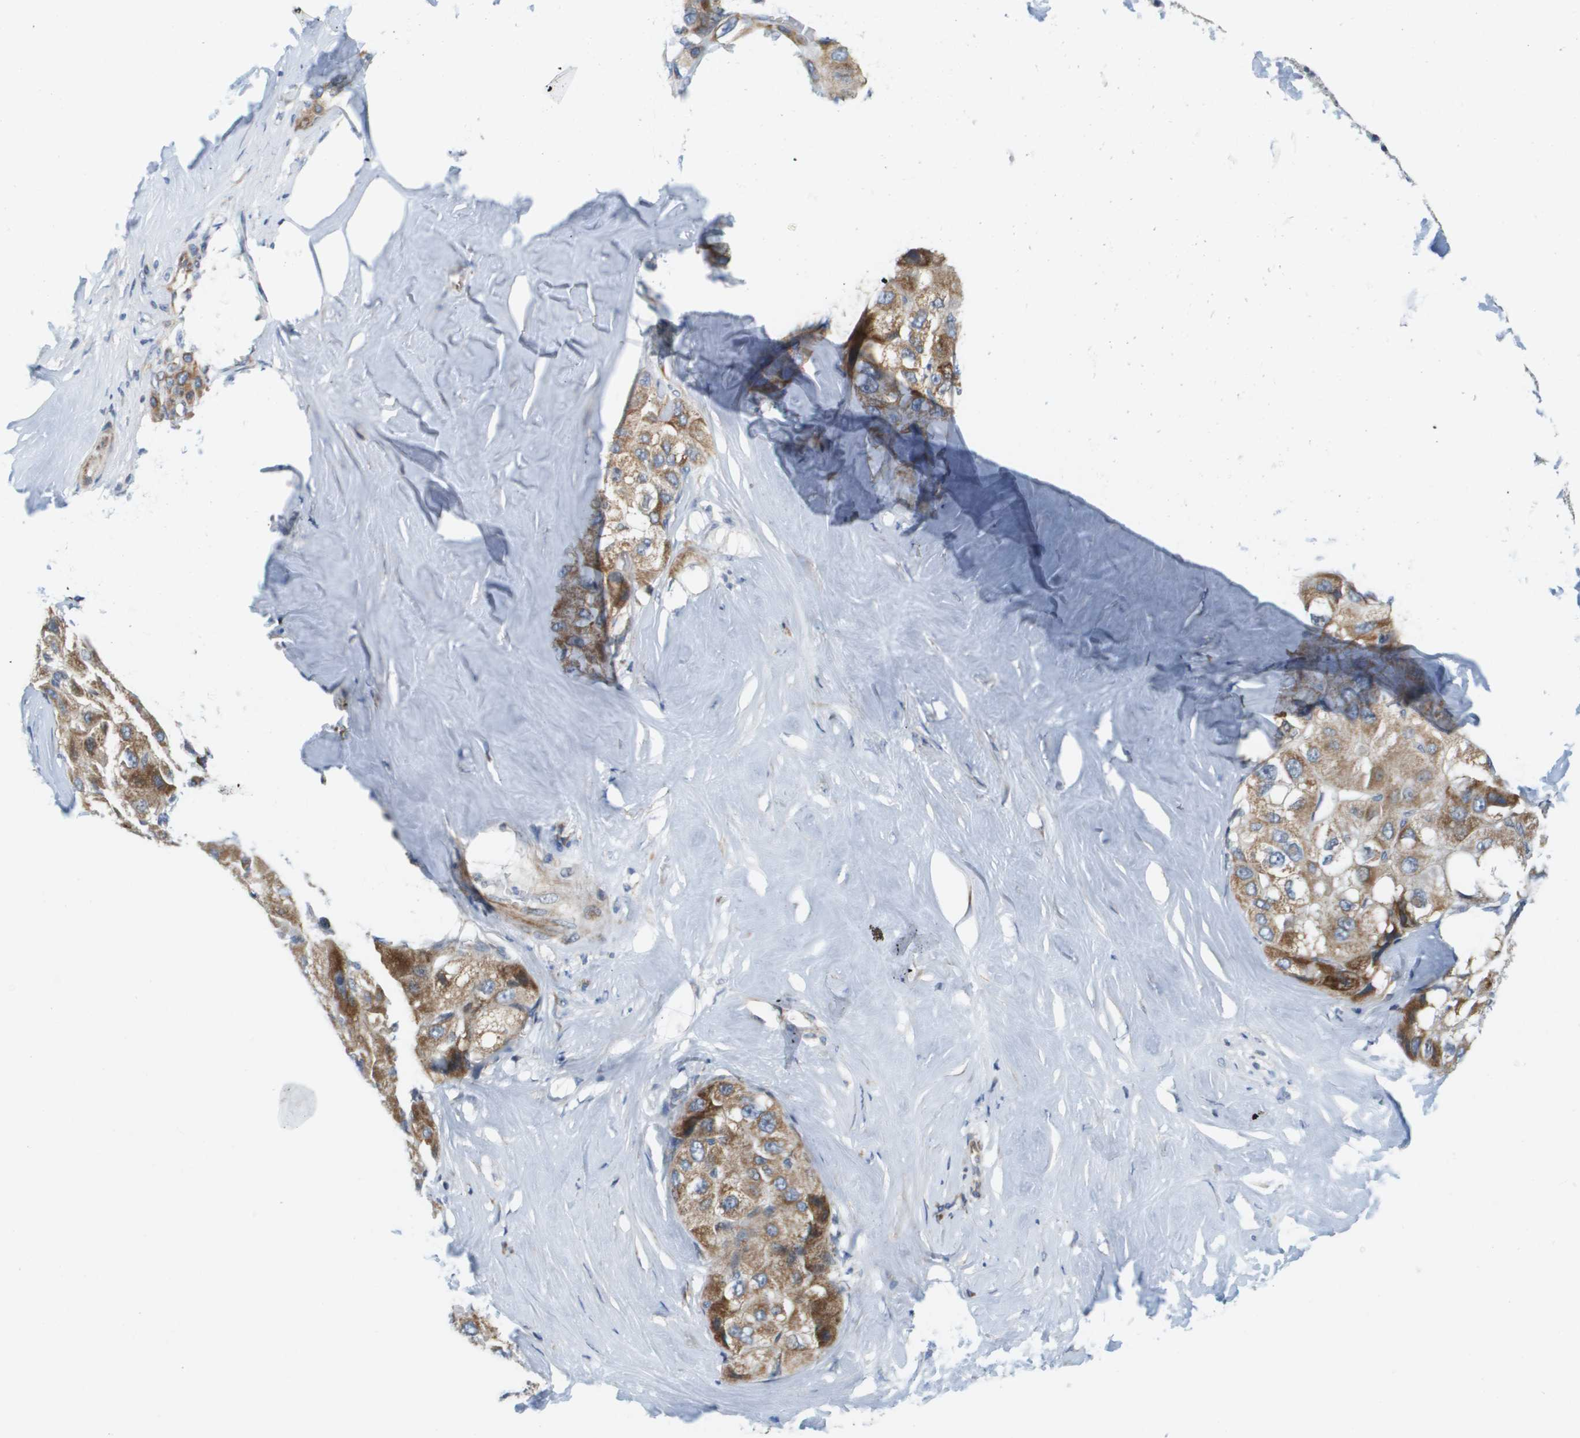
{"staining": {"intensity": "moderate", "quantity": ">75%", "location": "cytoplasmic/membranous"}, "tissue": "liver cancer", "cell_type": "Tumor cells", "image_type": "cancer", "snomed": [{"axis": "morphology", "description": "Carcinoma, Hepatocellular, NOS"}, {"axis": "topography", "description": "Liver"}], "caption": "An immunohistochemistry image of neoplastic tissue is shown. Protein staining in brown labels moderate cytoplasmic/membranous positivity in liver cancer within tumor cells. The staining was performed using DAB, with brown indicating positive protein expression. Nuclei are stained blue with hematoxylin.", "gene": "KRT23", "patient": {"sex": "male", "age": 80}}